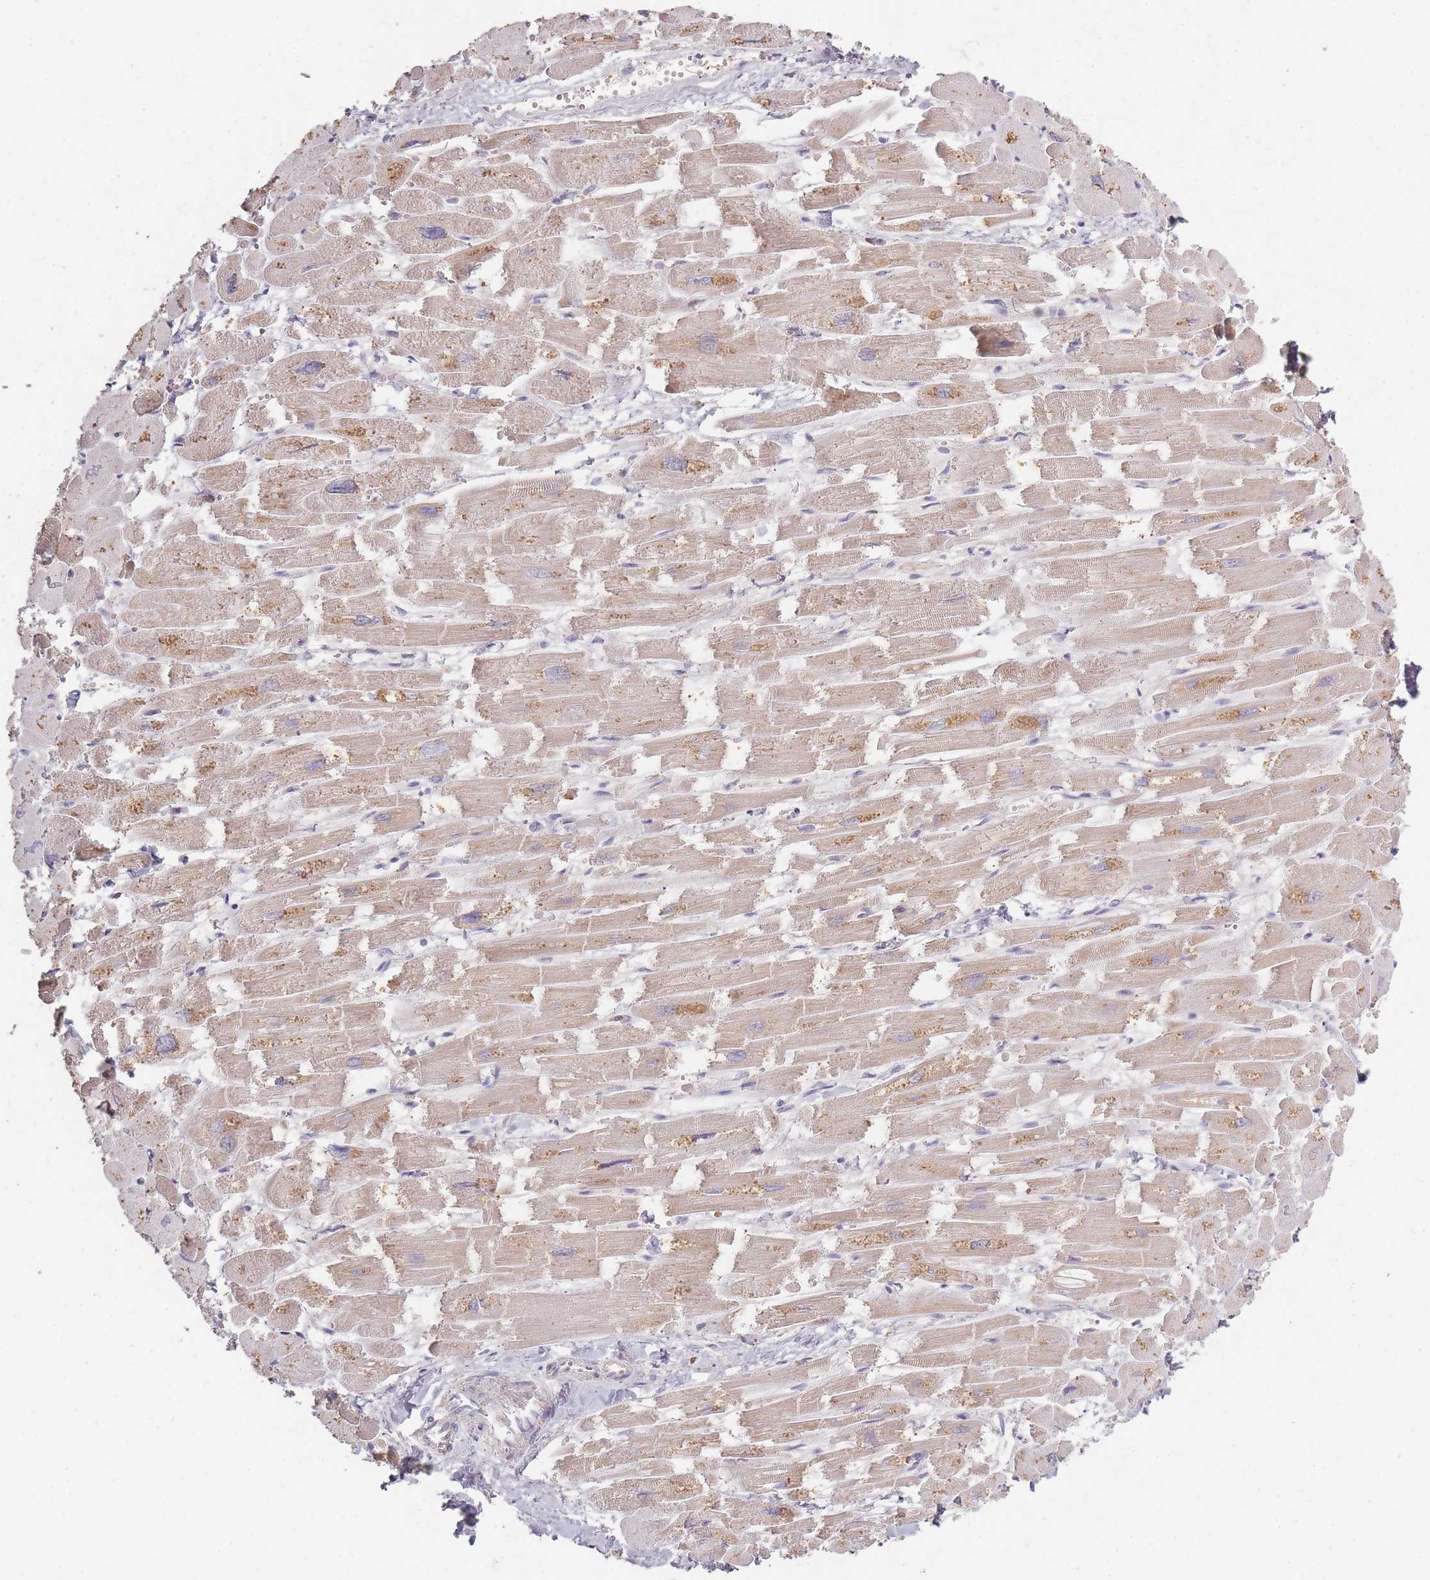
{"staining": {"intensity": "moderate", "quantity": "<25%", "location": "cytoplasmic/membranous"}, "tissue": "heart muscle", "cell_type": "Cardiomyocytes", "image_type": "normal", "snomed": [{"axis": "morphology", "description": "Normal tissue, NOS"}, {"axis": "topography", "description": "Heart"}], "caption": "Normal heart muscle shows moderate cytoplasmic/membranous positivity in approximately <25% of cardiomyocytes, visualized by immunohistochemistry.", "gene": "SMIM14", "patient": {"sex": "male", "age": 54}}